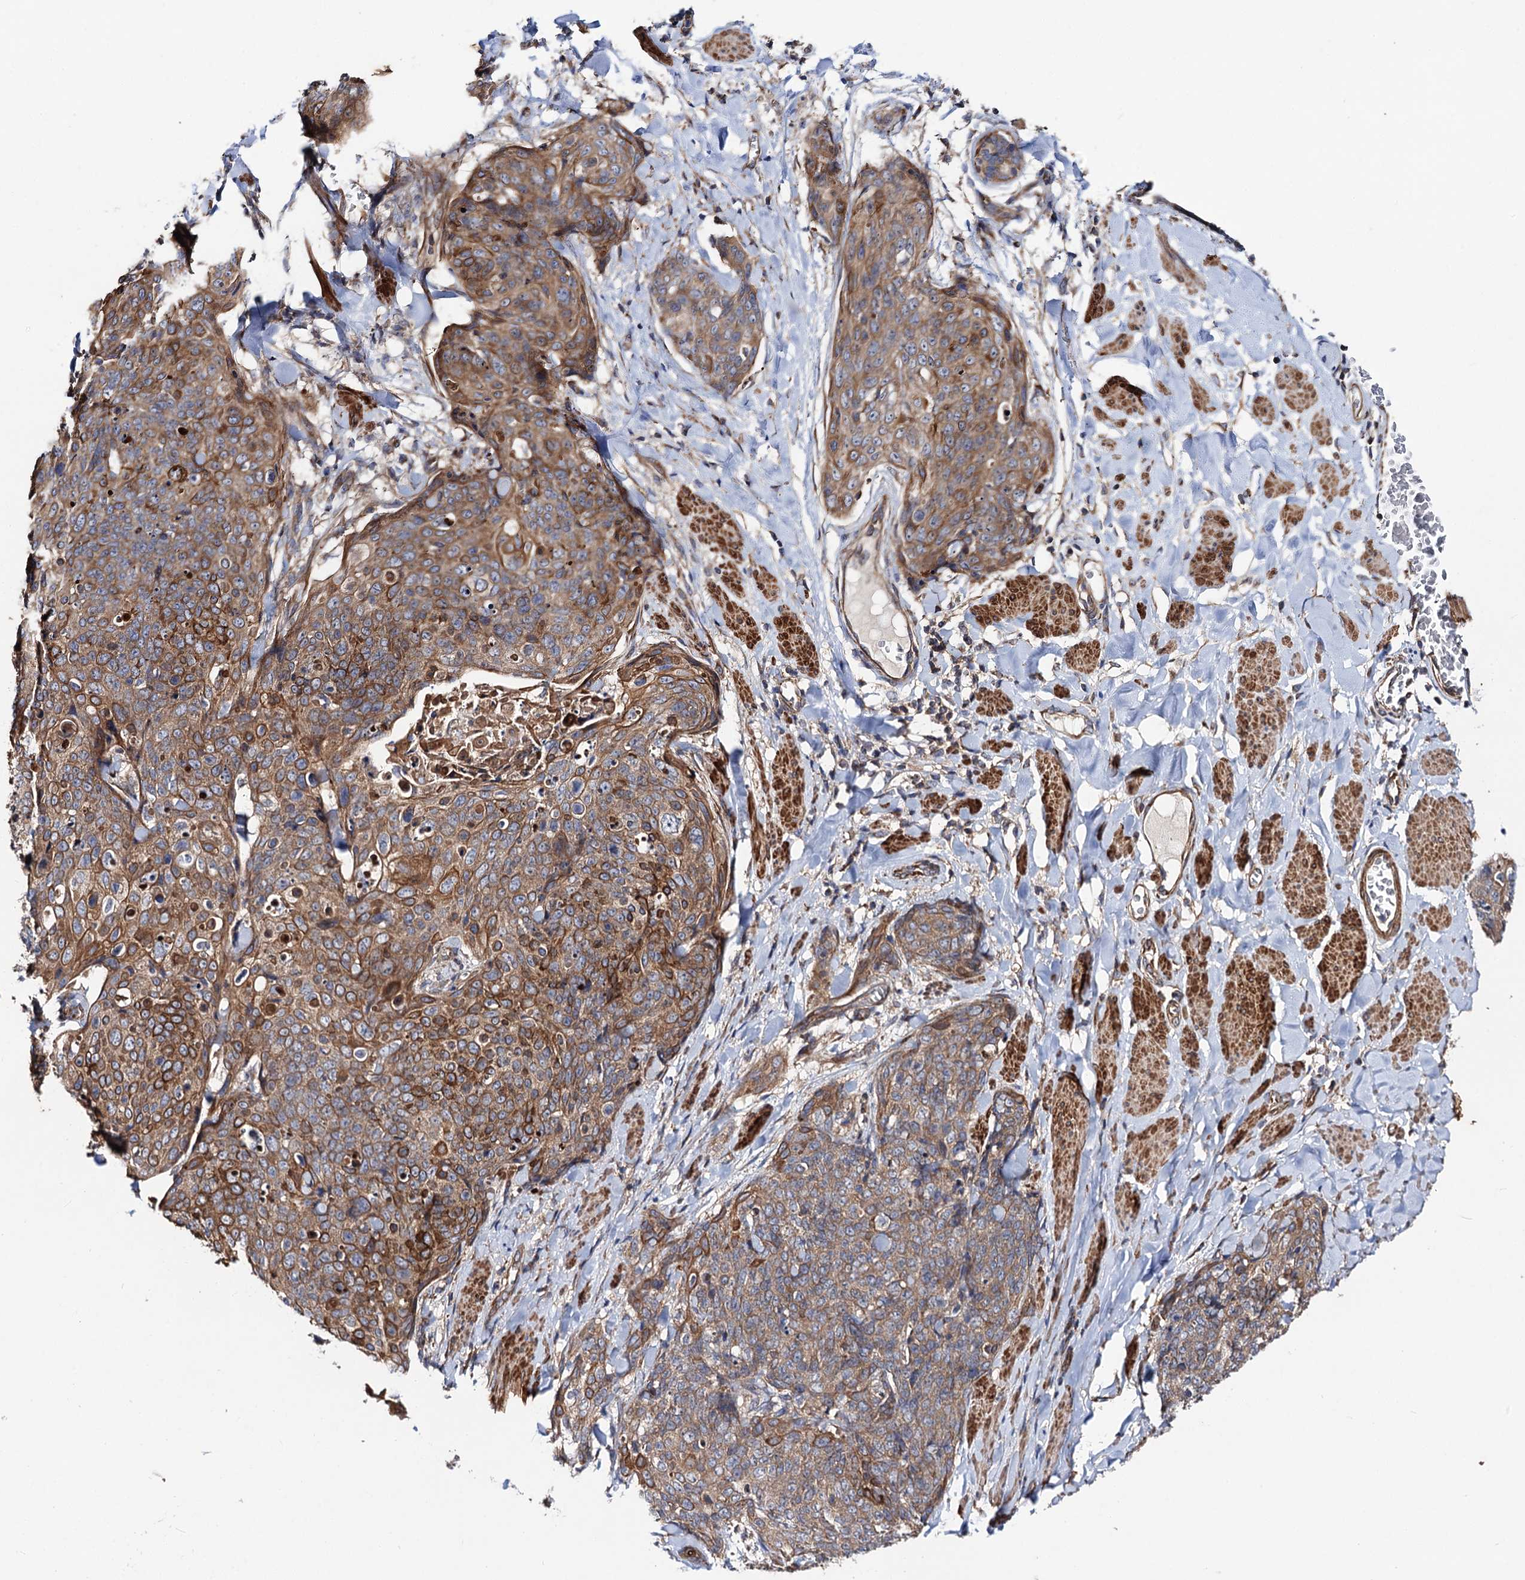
{"staining": {"intensity": "moderate", "quantity": ">75%", "location": "cytoplasmic/membranous"}, "tissue": "skin cancer", "cell_type": "Tumor cells", "image_type": "cancer", "snomed": [{"axis": "morphology", "description": "Squamous cell carcinoma, NOS"}, {"axis": "topography", "description": "Skin"}, {"axis": "topography", "description": "Vulva"}], "caption": "The photomicrograph shows a brown stain indicating the presence of a protein in the cytoplasmic/membranous of tumor cells in skin cancer.", "gene": "DYDC1", "patient": {"sex": "female", "age": 85}}